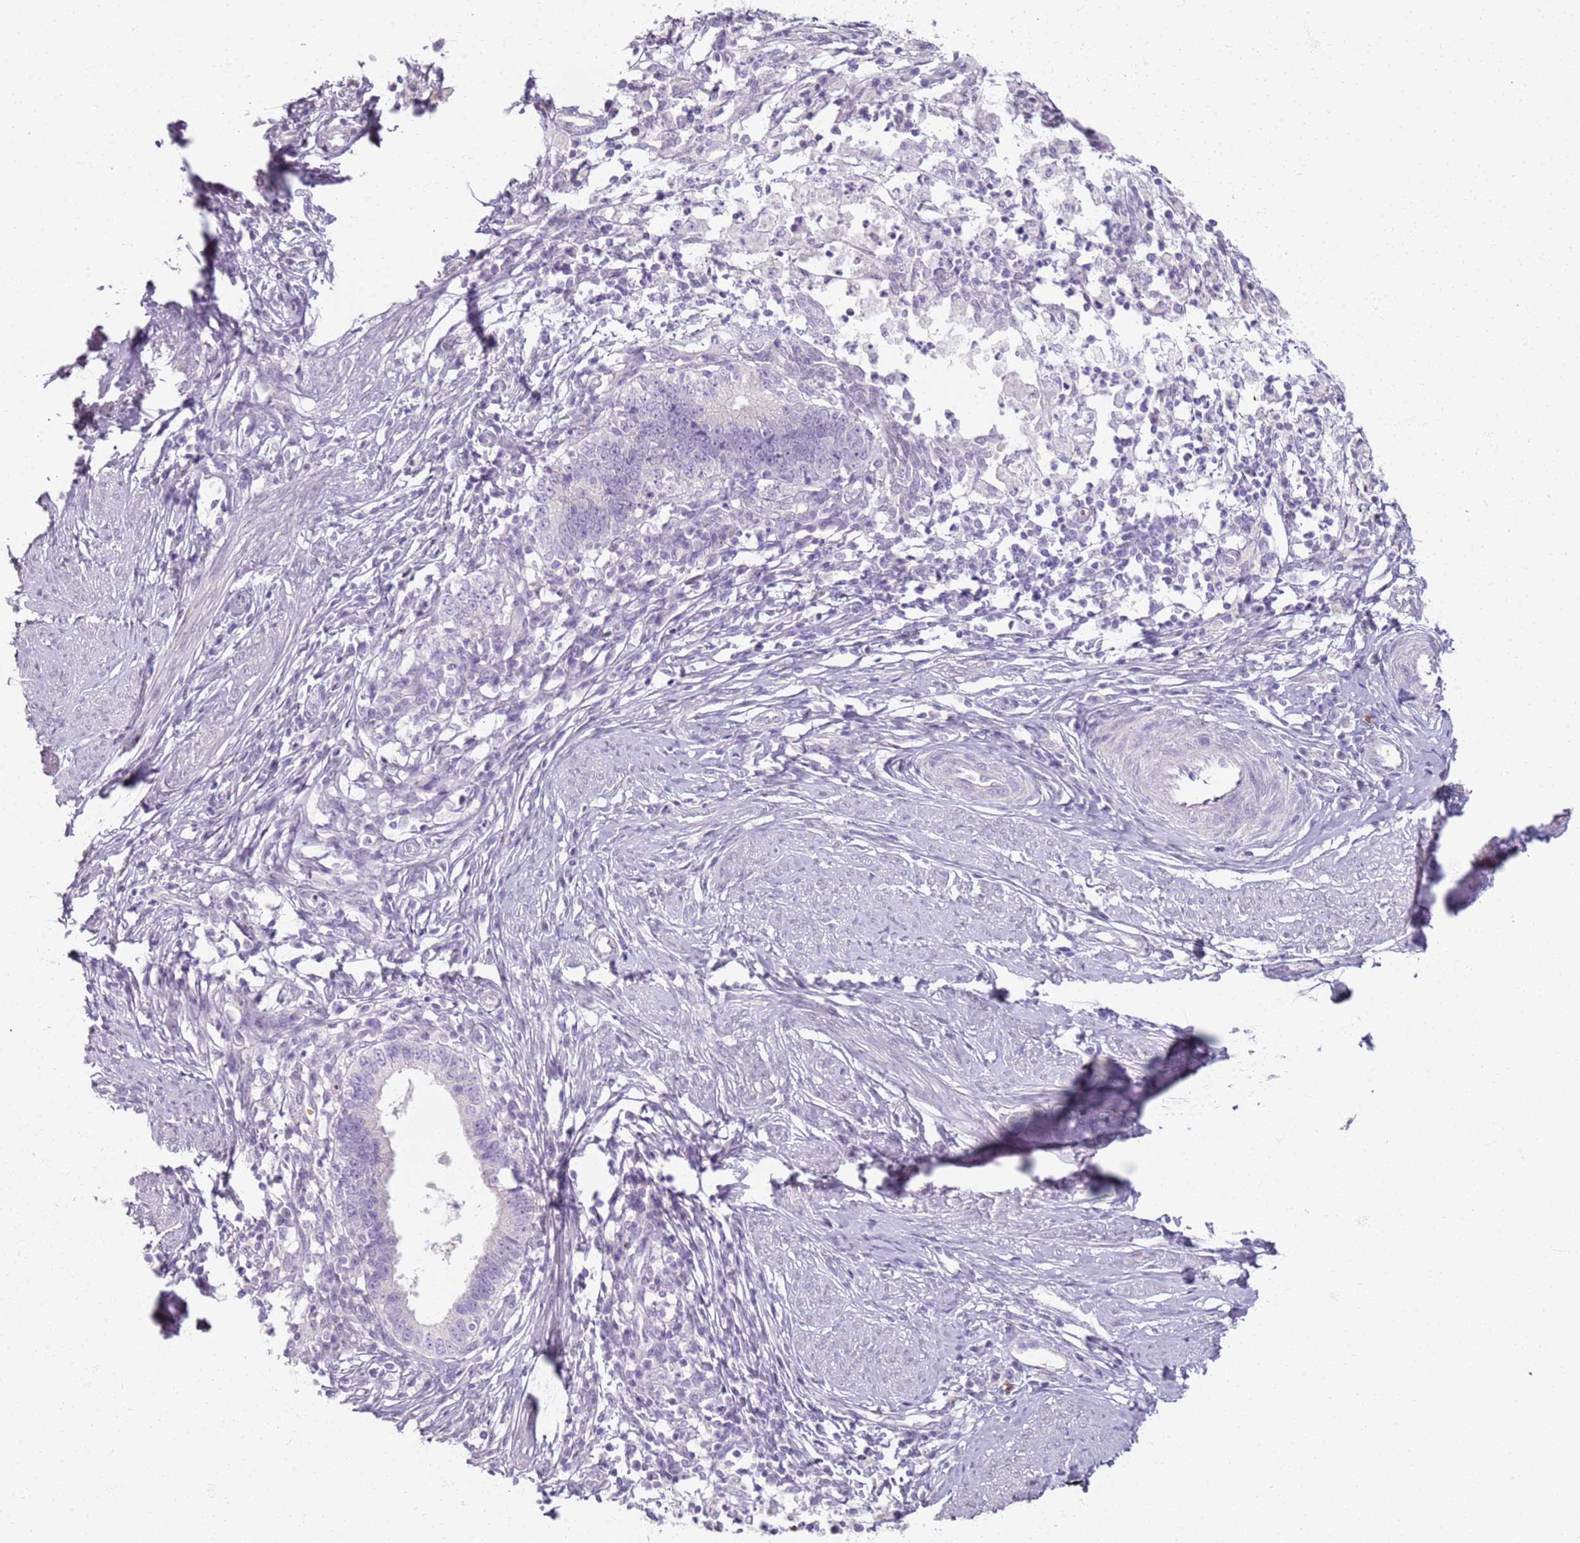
{"staining": {"intensity": "negative", "quantity": "none", "location": "none"}, "tissue": "cervical cancer", "cell_type": "Tumor cells", "image_type": "cancer", "snomed": [{"axis": "morphology", "description": "Adenocarcinoma, NOS"}, {"axis": "topography", "description": "Cervix"}], "caption": "Immunohistochemistry histopathology image of neoplastic tissue: cervical cancer stained with DAB (3,3'-diaminobenzidine) reveals no significant protein expression in tumor cells.", "gene": "CD40LG", "patient": {"sex": "female", "age": 36}}